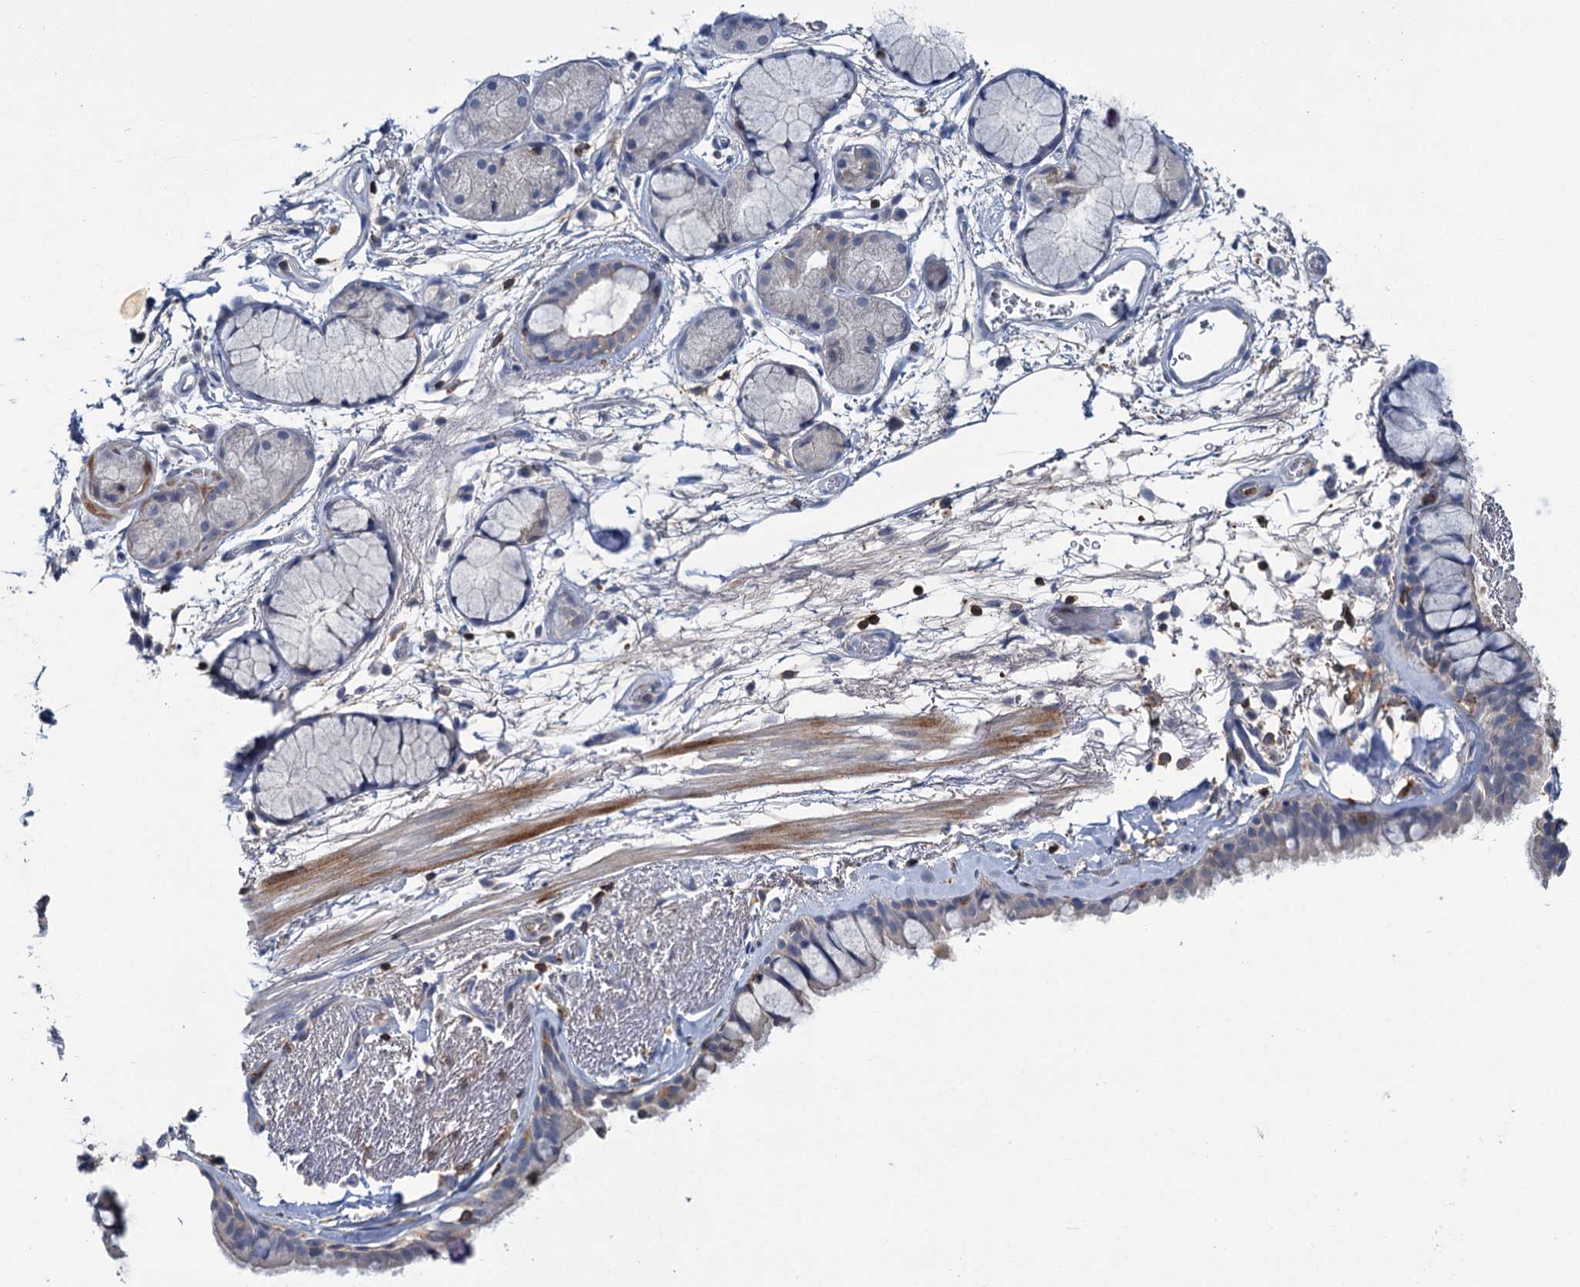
{"staining": {"intensity": "negative", "quantity": "none", "location": "none"}, "tissue": "bronchus", "cell_type": "Respiratory epithelial cells", "image_type": "normal", "snomed": [{"axis": "morphology", "description": "Normal tissue, NOS"}, {"axis": "topography", "description": "Bronchus"}], "caption": "Respiratory epithelial cells are negative for brown protein staining in normal bronchus. (Stains: DAB immunohistochemistry (IHC) with hematoxylin counter stain, Microscopy: brightfield microscopy at high magnification).", "gene": "FGFR2", "patient": {"sex": "male", "age": 65}}